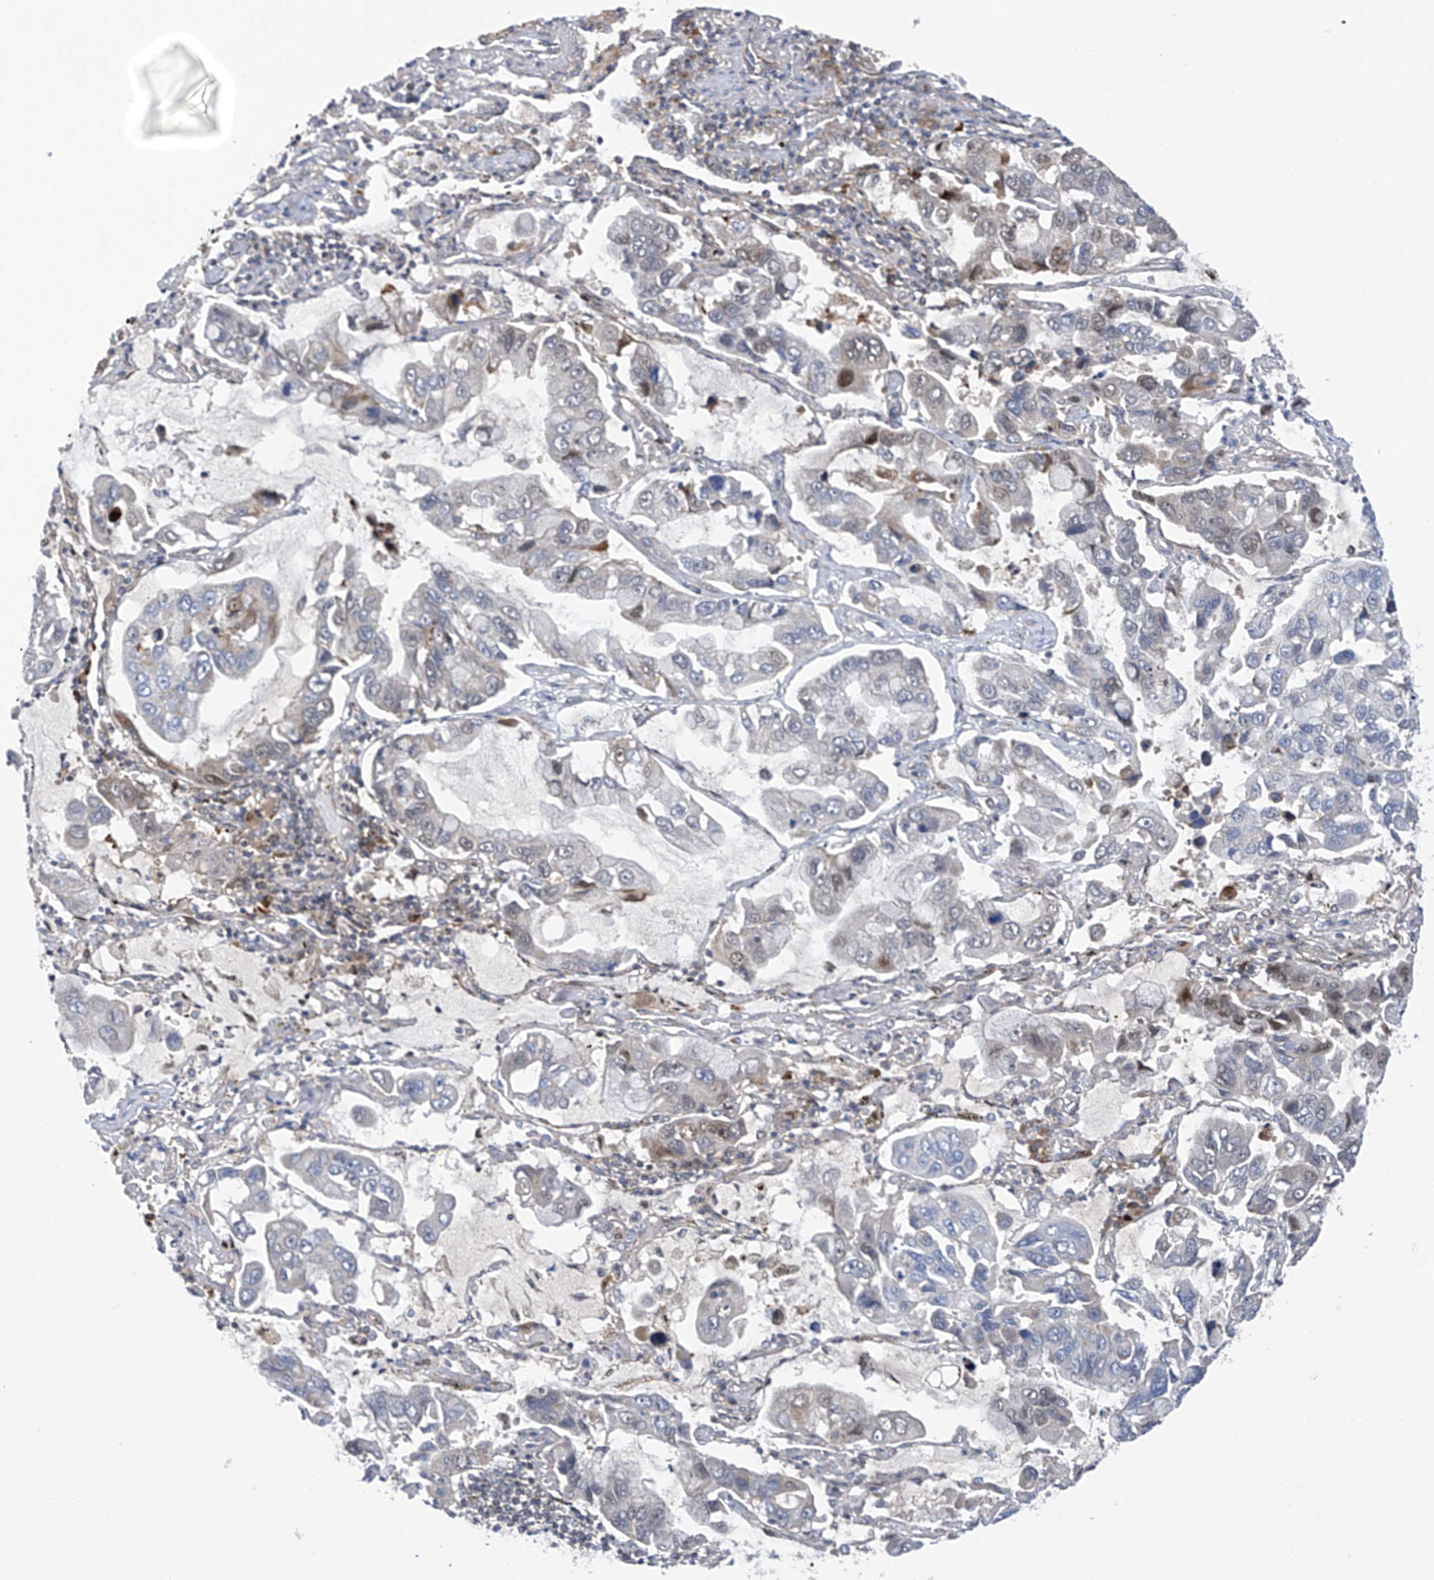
{"staining": {"intensity": "negative", "quantity": "none", "location": "none"}, "tissue": "lung cancer", "cell_type": "Tumor cells", "image_type": "cancer", "snomed": [{"axis": "morphology", "description": "Adenocarcinoma, NOS"}, {"axis": "topography", "description": "Lung"}], "caption": "Tumor cells are negative for brown protein staining in lung cancer.", "gene": "SLCO4A1", "patient": {"sex": "male", "age": 64}}